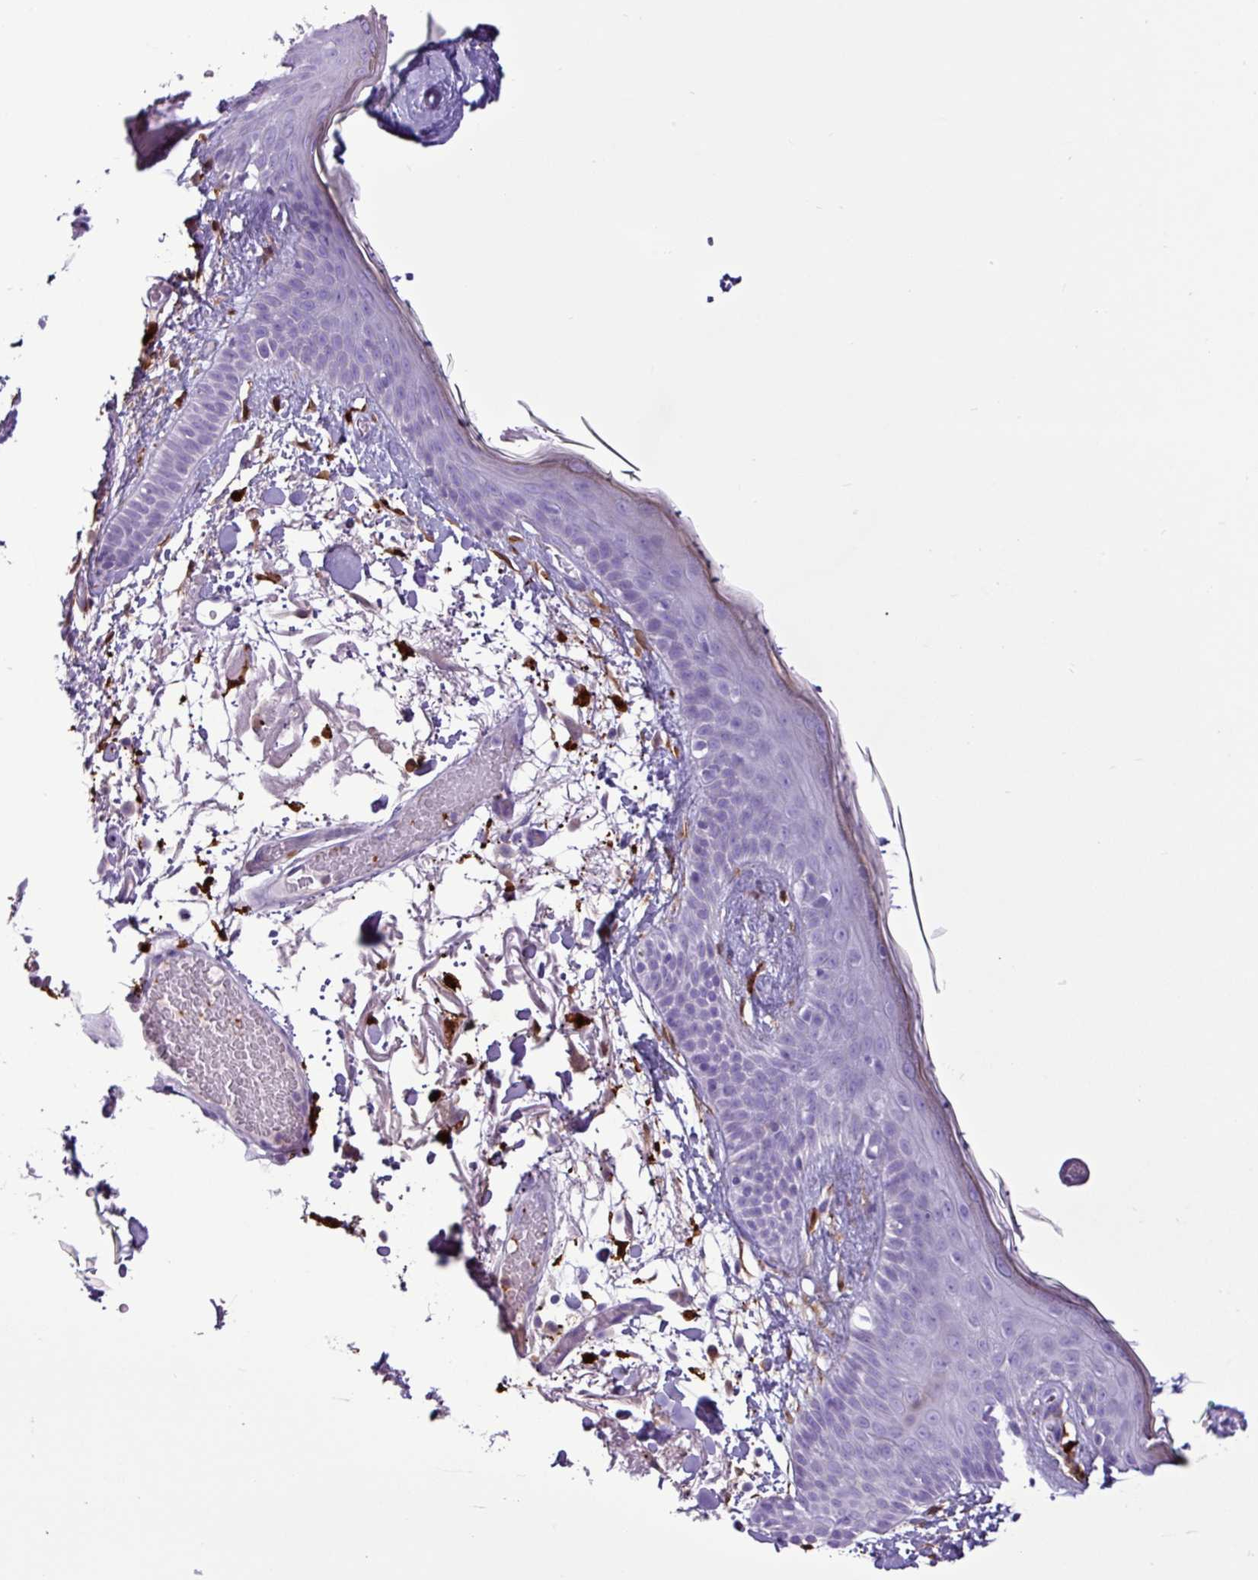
{"staining": {"intensity": "negative", "quantity": "none", "location": "none"}, "tissue": "skin", "cell_type": "Fibroblasts", "image_type": "normal", "snomed": [{"axis": "morphology", "description": "Normal tissue, NOS"}, {"axis": "topography", "description": "Skin"}], "caption": "Immunohistochemistry (IHC) of benign skin shows no staining in fibroblasts.", "gene": "TMEM200C", "patient": {"sex": "male", "age": 79}}